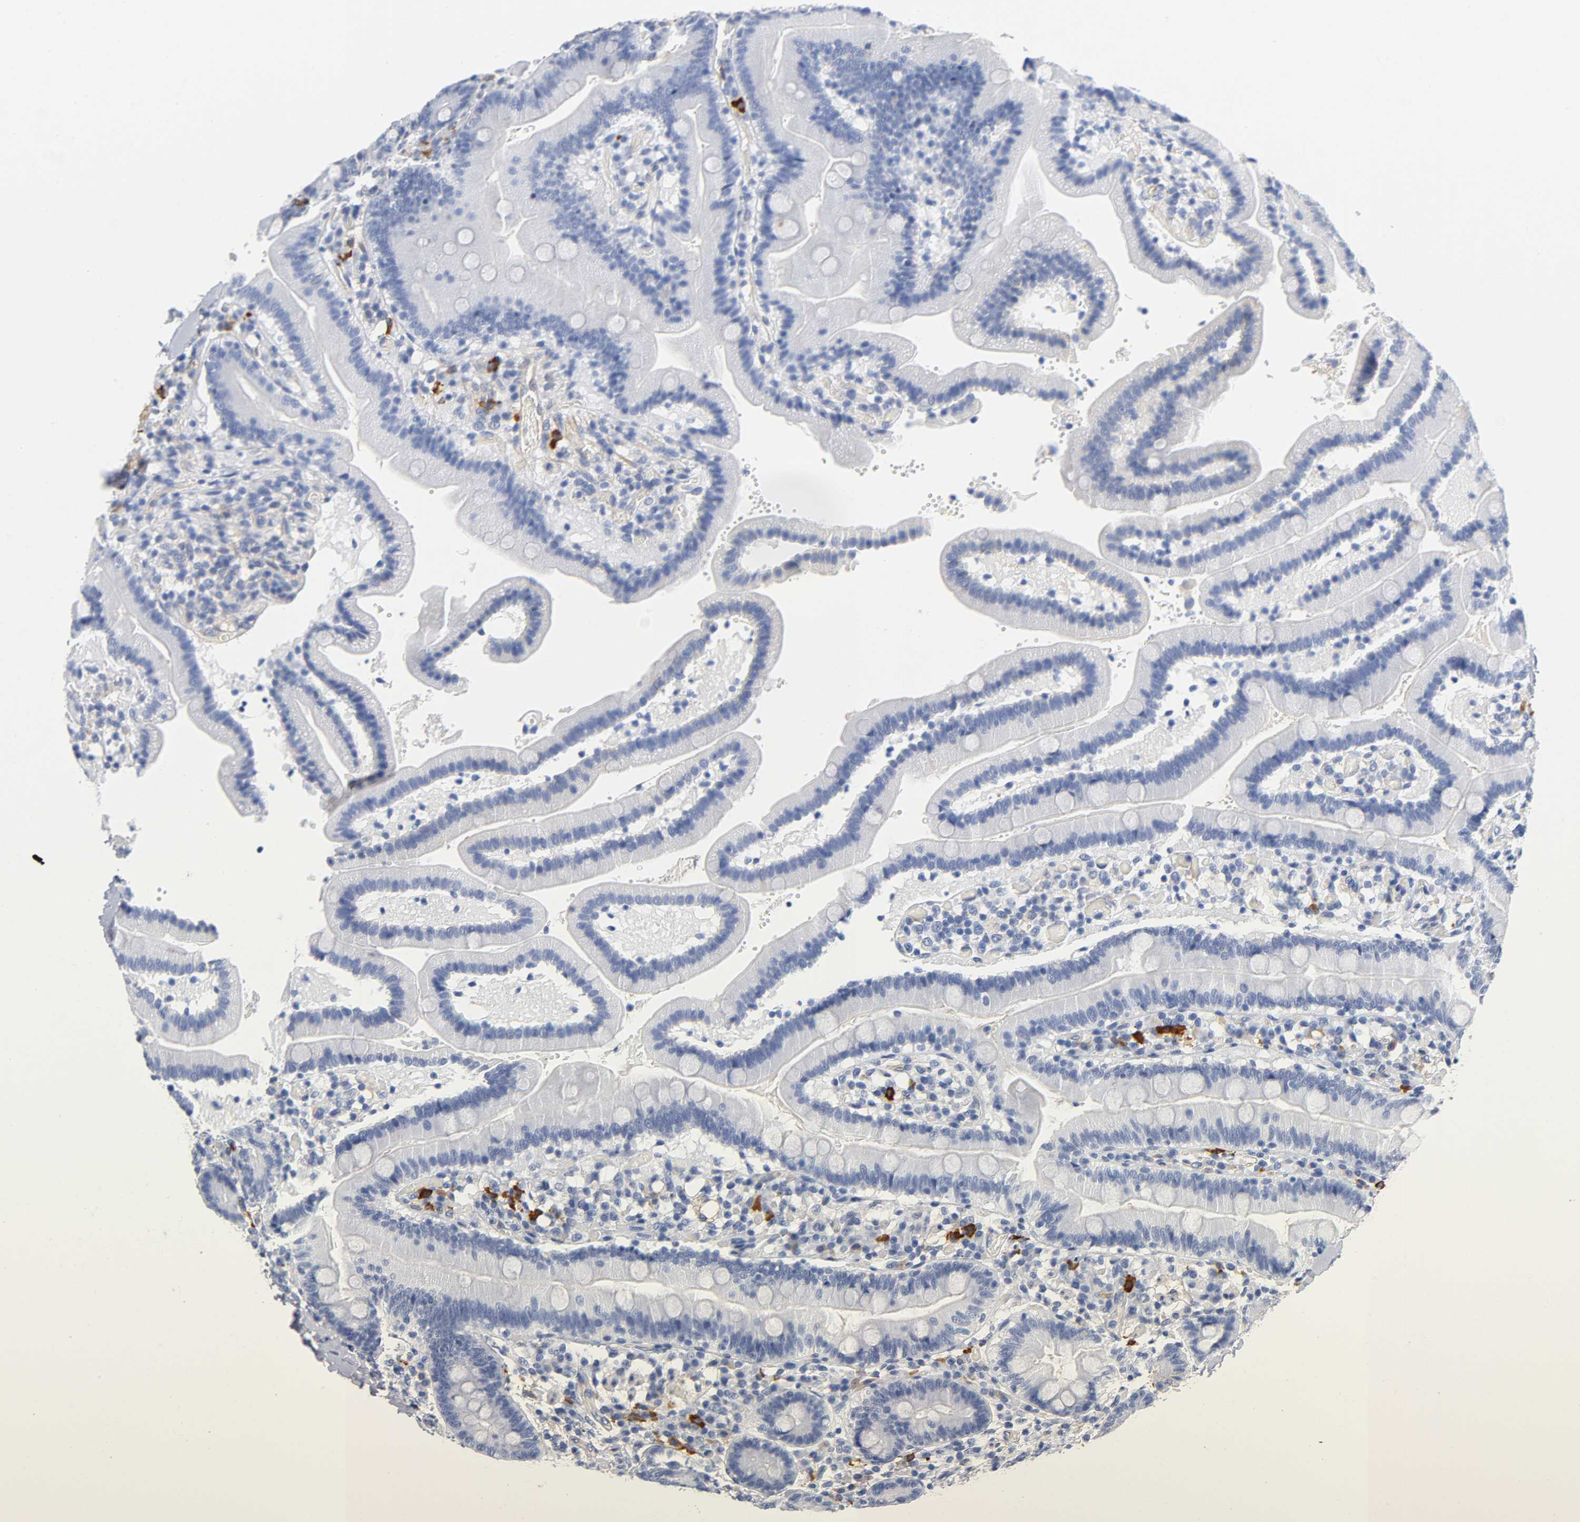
{"staining": {"intensity": "negative", "quantity": "none", "location": "none"}, "tissue": "duodenum", "cell_type": "Glandular cells", "image_type": "normal", "snomed": [{"axis": "morphology", "description": "Normal tissue, NOS"}, {"axis": "topography", "description": "Duodenum"}], "caption": "Immunohistochemistry photomicrograph of unremarkable duodenum stained for a protein (brown), which displays no expression in glandular cells.", "gene": "TNC", "patient": {"sex": "male", "age": 66}}